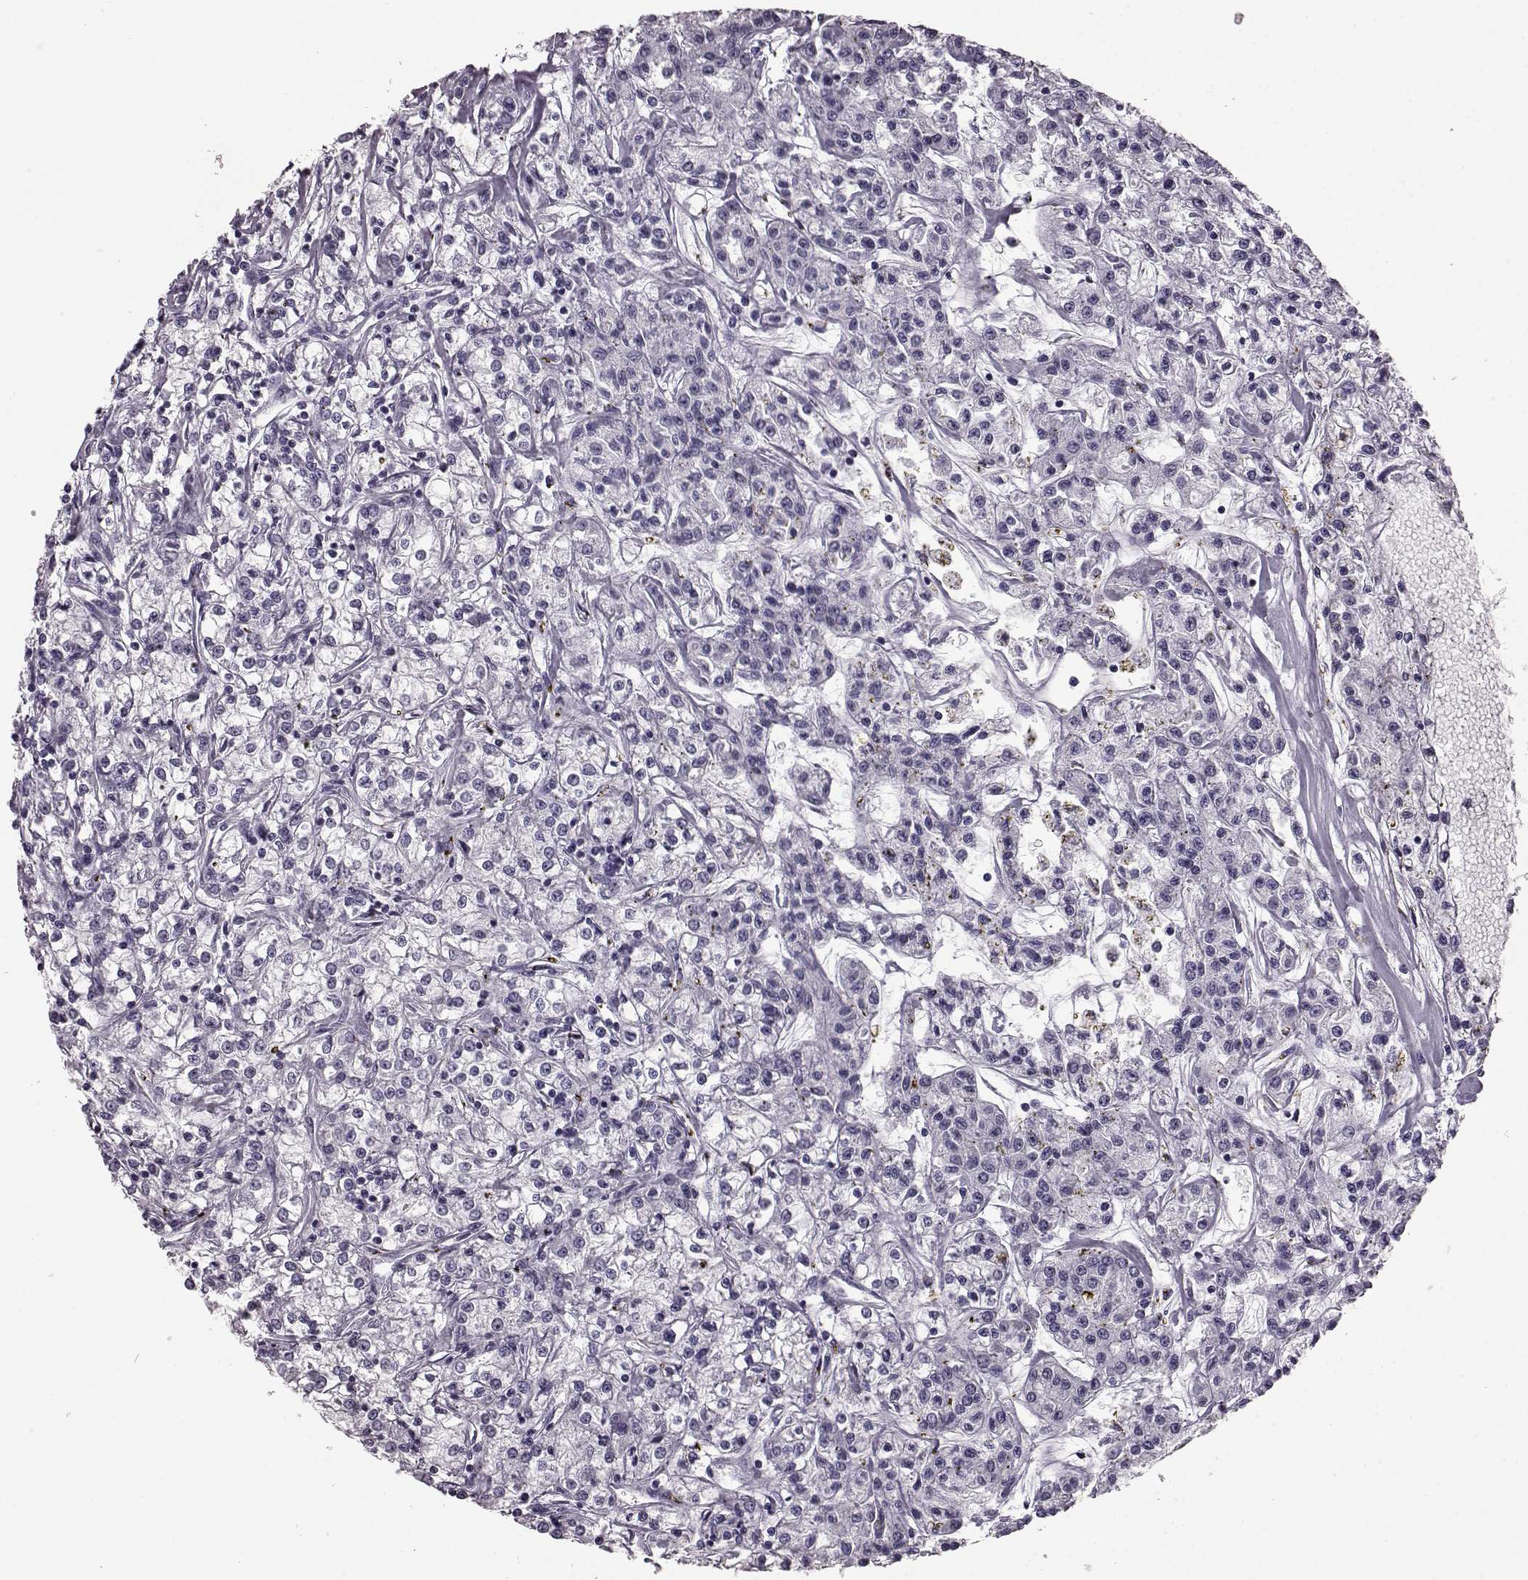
{"staining": {"intensity": "negative", "quantity": "none", "location": "none"}, "tissue": "renal cancer", "cell_type": "Tumor cells", "image_type": "cancer", "snomed": [{"axis": "morphology", "description": "Adenocarcinoma, NOS"}, {"axis": "topography", "description": "Kidney"}], "caption": "IHC image of neoplastic tissue: human renal cancer stained with DAB shows no significant protein staining in tumor cells.", "gene": "AIPL1", "patient": {"sex": "female", "age": 59}}